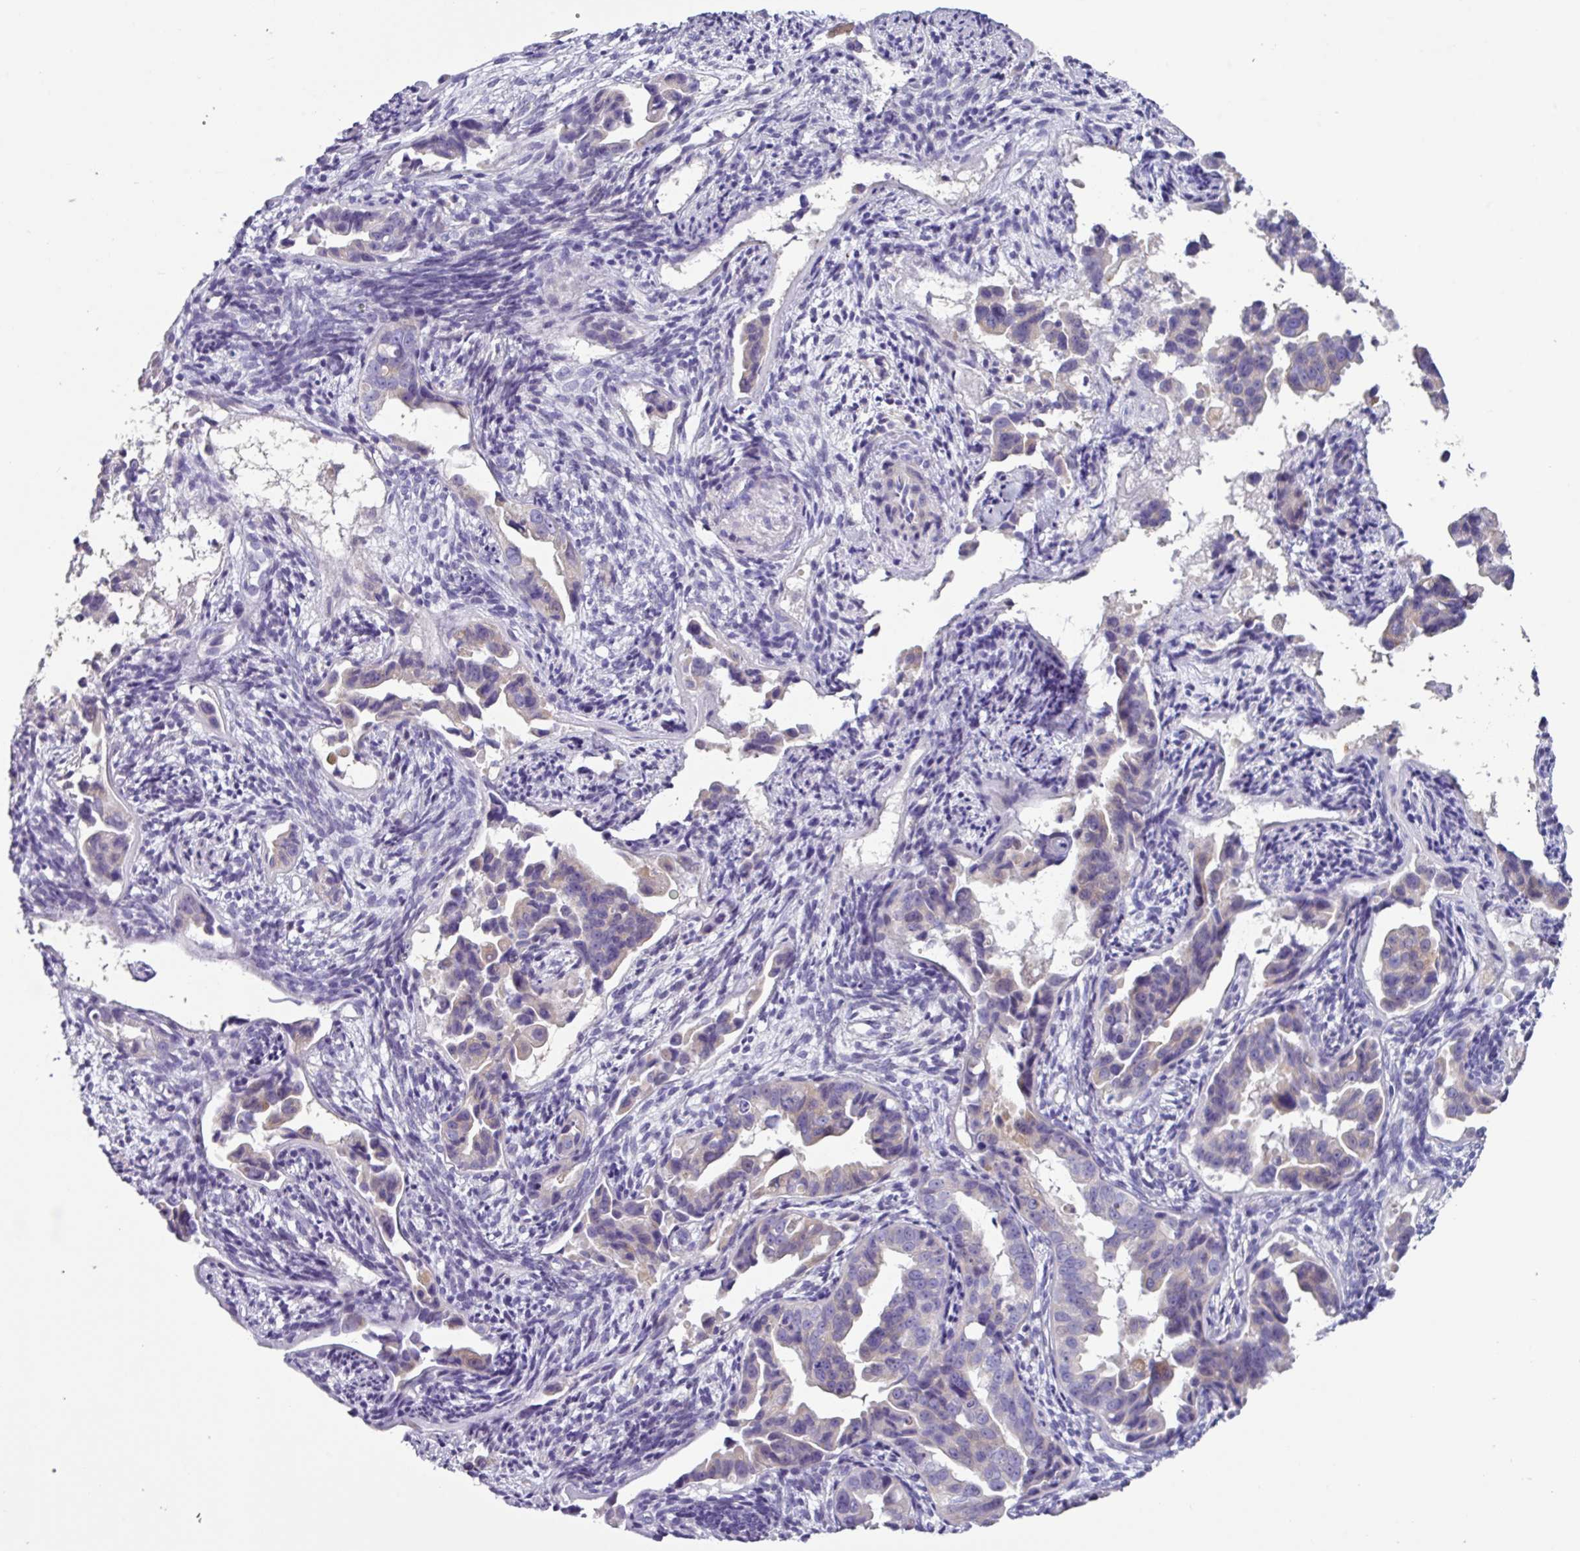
{"staining": {"intensity": "weak", "quantity": "<25%", "location": "cytoplasmic/membranous"}, "tissue": "endometrial cancer", "cell_type": "Tumor cells", "image_type": "cancer", "snomed": [{"axis": "morphology", "description": "Adenocarcinoma, NOS"}, {"axis": "topography", "description": "Endometrium"}], "caption": "A high-resolution photomicrograph shows immunohistochemistry (IHC) staining of endometrial cancer (adenocarcinoma), which displays no significant positivity in tumor cells.", "gene": "RGS16", "patient": {"sex": "female", "age": 57}}